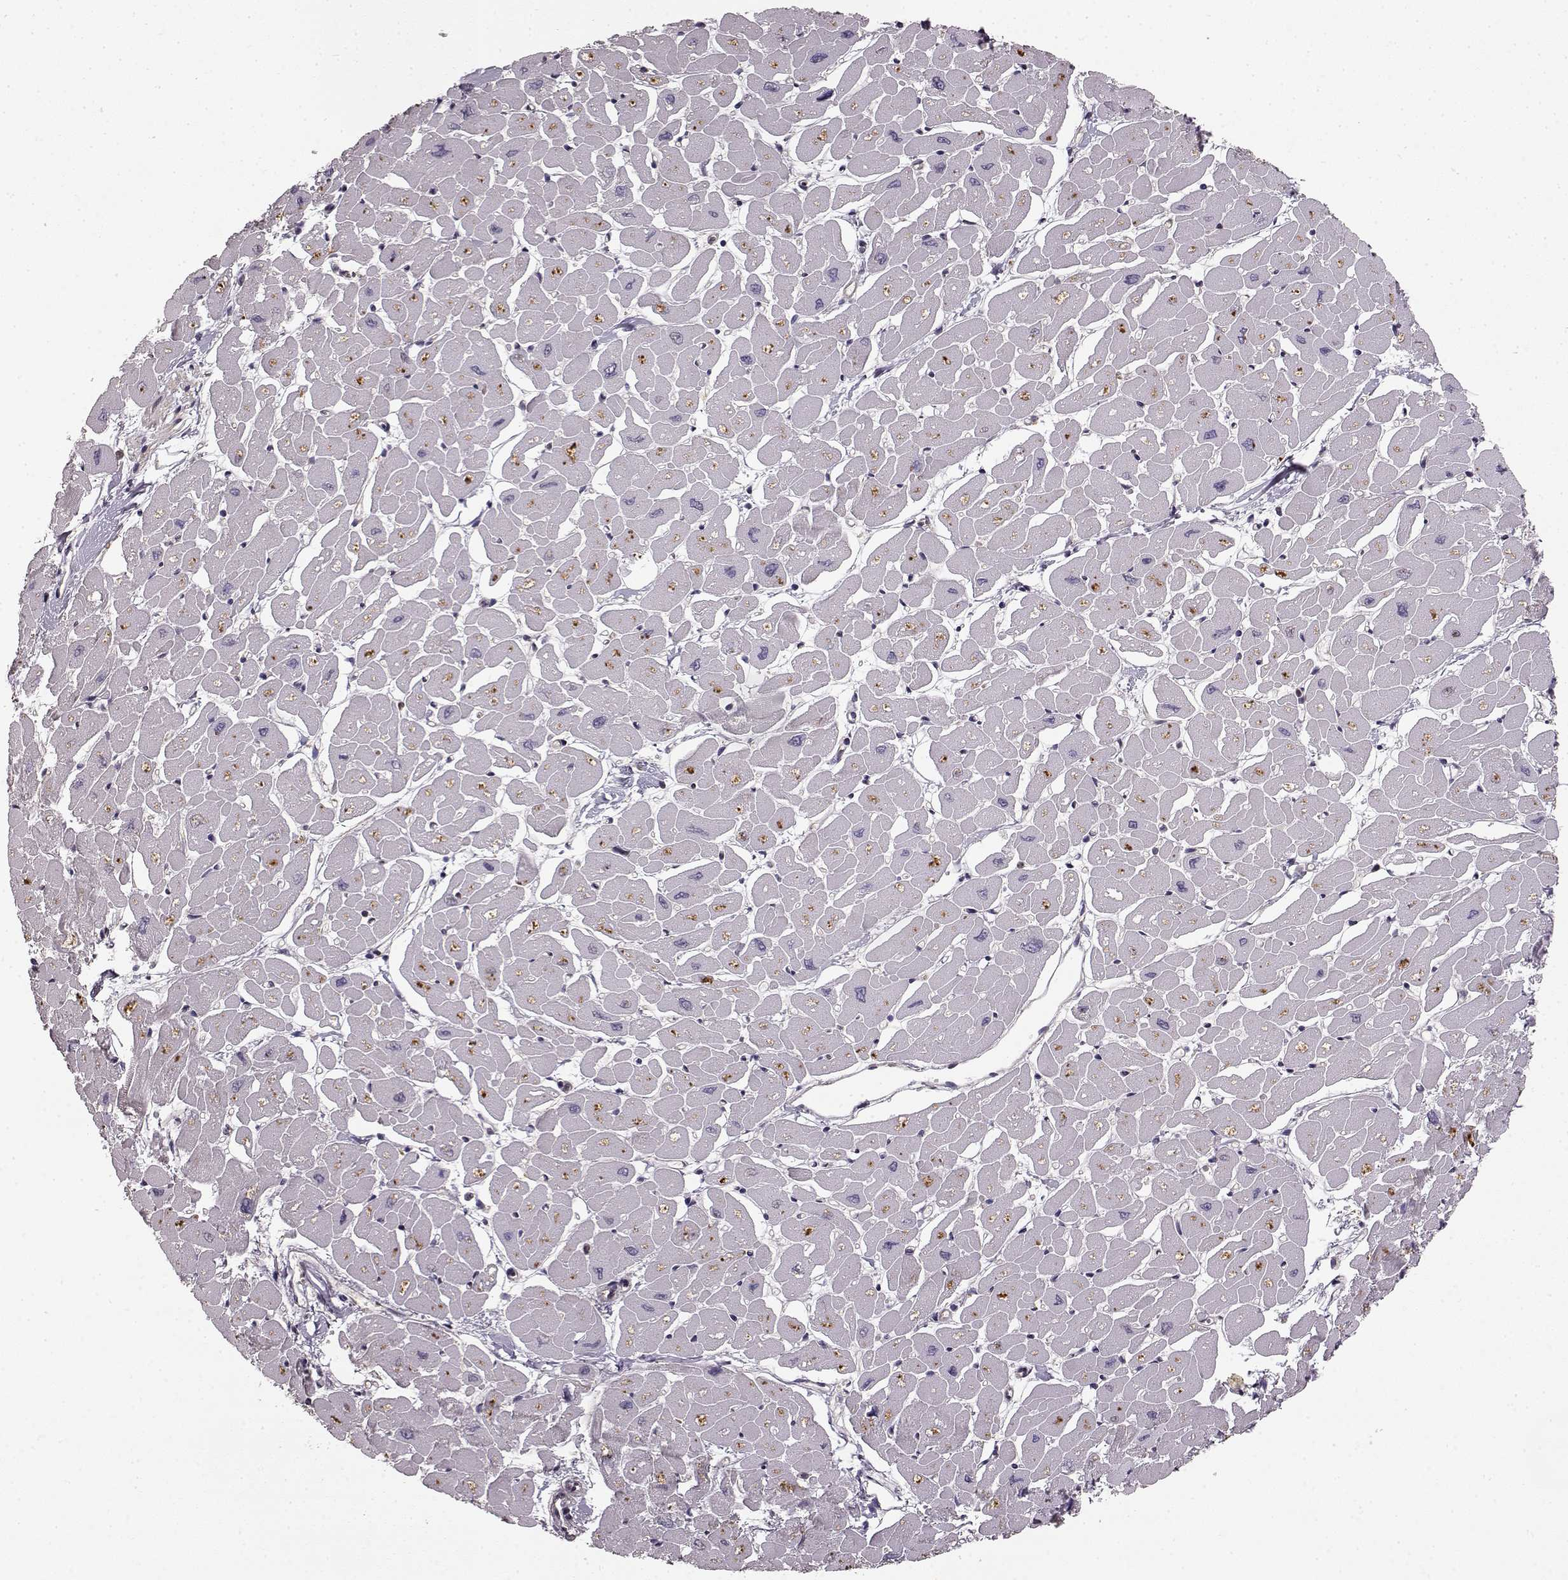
{"staining": {"intensity": "negative", "quantity": "none", "location": "none"}, "tissue": "heart muscle", "cell_type": "Cardiomyocytes", "image_type": "normal", "snomed": [{"axis": "morphology", "description": "Normal tissue, NOS"}, {"axis": "topography", "description": "Heart"}], "caption": "This is an immunohistochemistry (IHC) photomicrograph of benign human heart muscle. There is no expression in cardiomyocytes.", "gene": "ERBB3", "patient": {"sex": "male", "age": 57}}